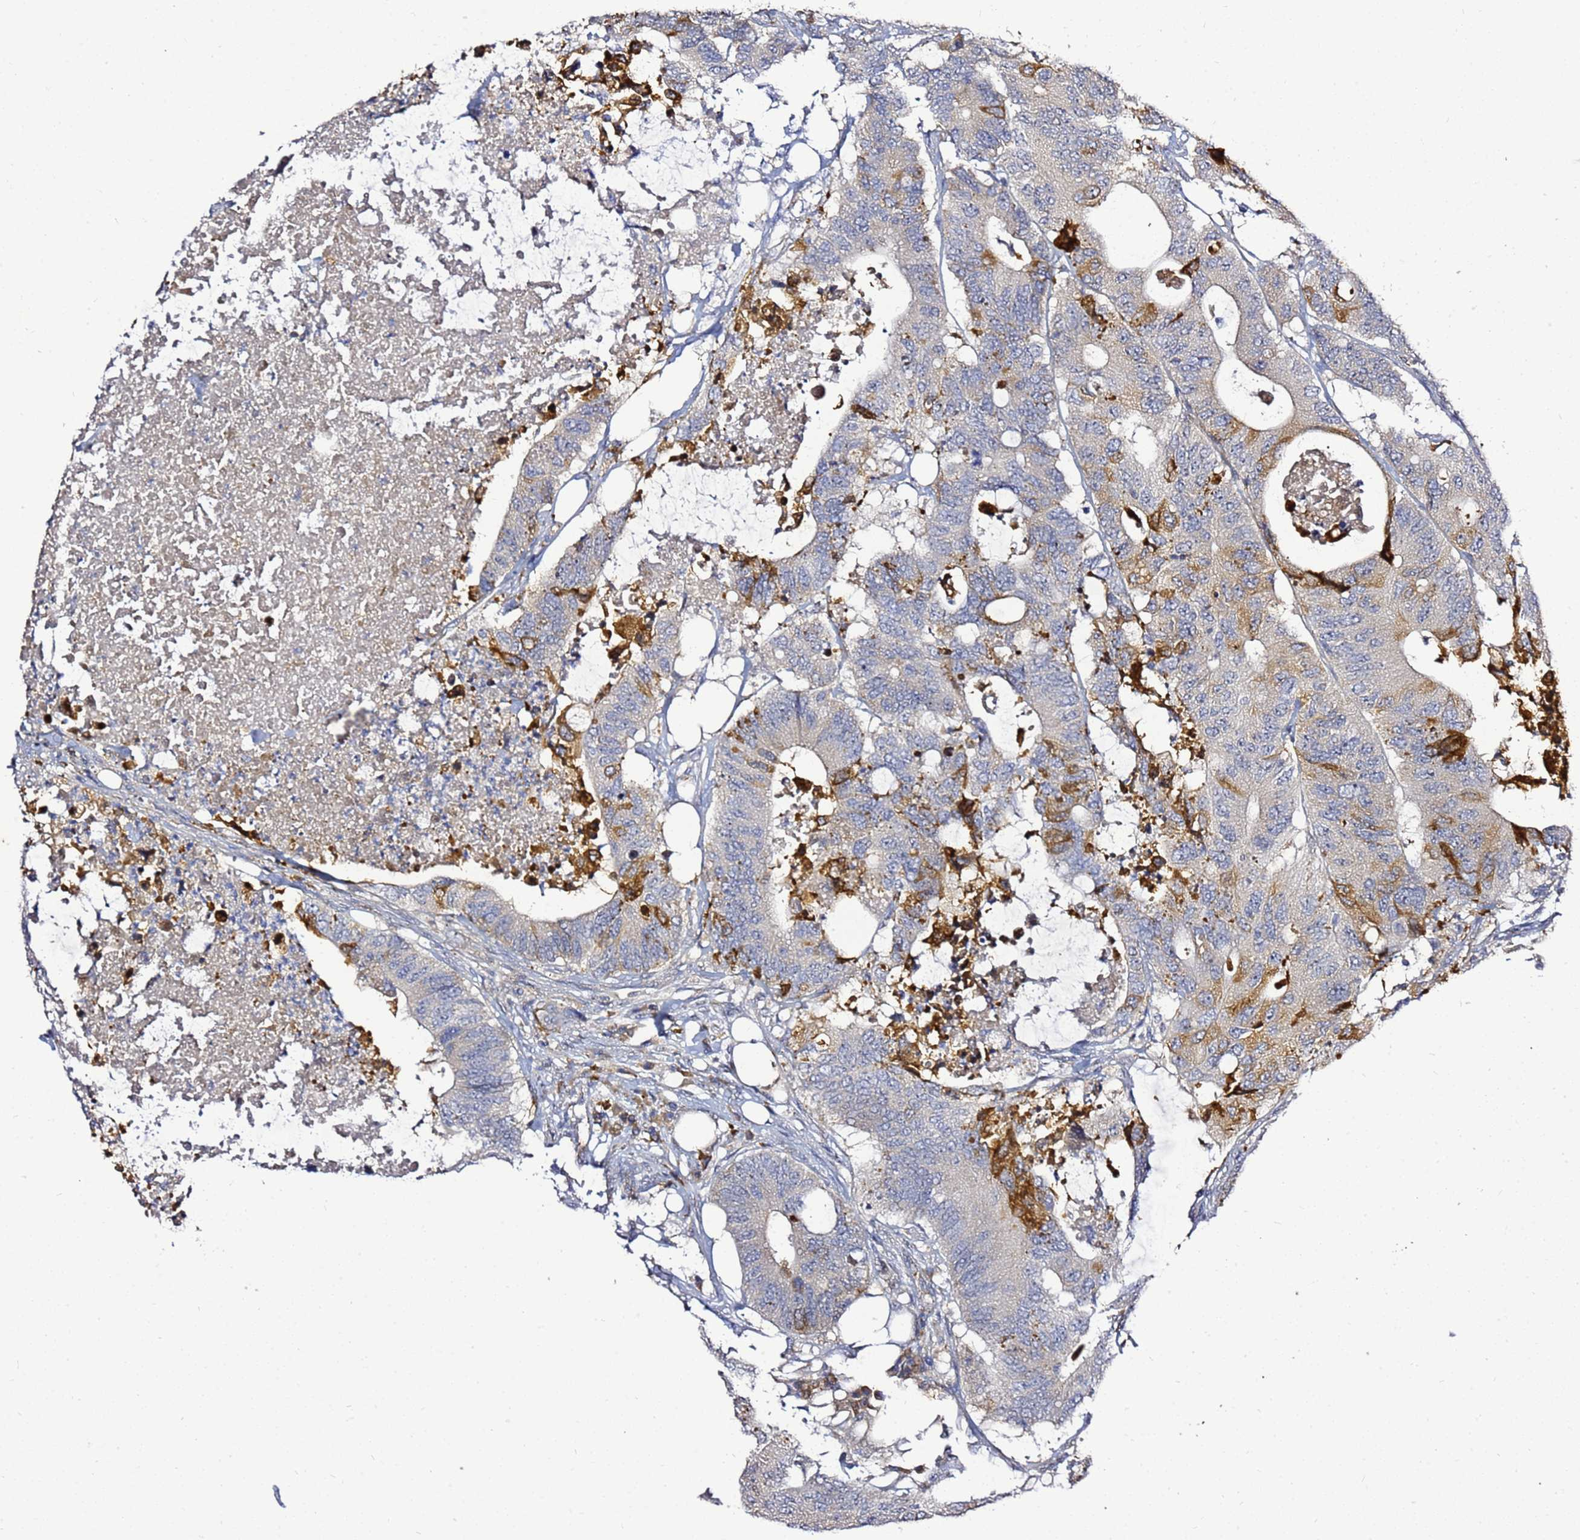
{"staining": {"intensity": "moderate", "quantity": "<25%", "location": "cytoplasmic/membranous"}, "tissue": "colorectal cancer", "cell_type": "Tumor cells", "image_type": "cancer", "snomed": [{"axis": "morphology", "description": "Adenocarcinoma, NOS"}, {"axis": "topography", "description": "Colon"}], "caption": "A brown stain shows moderate cytoplasmic/membranous positivity of a protein in human adenocarcinoma (colorectal) tumor cells.", "gene": "NOL8", "patient": {"sex": "male", "age": 71}}